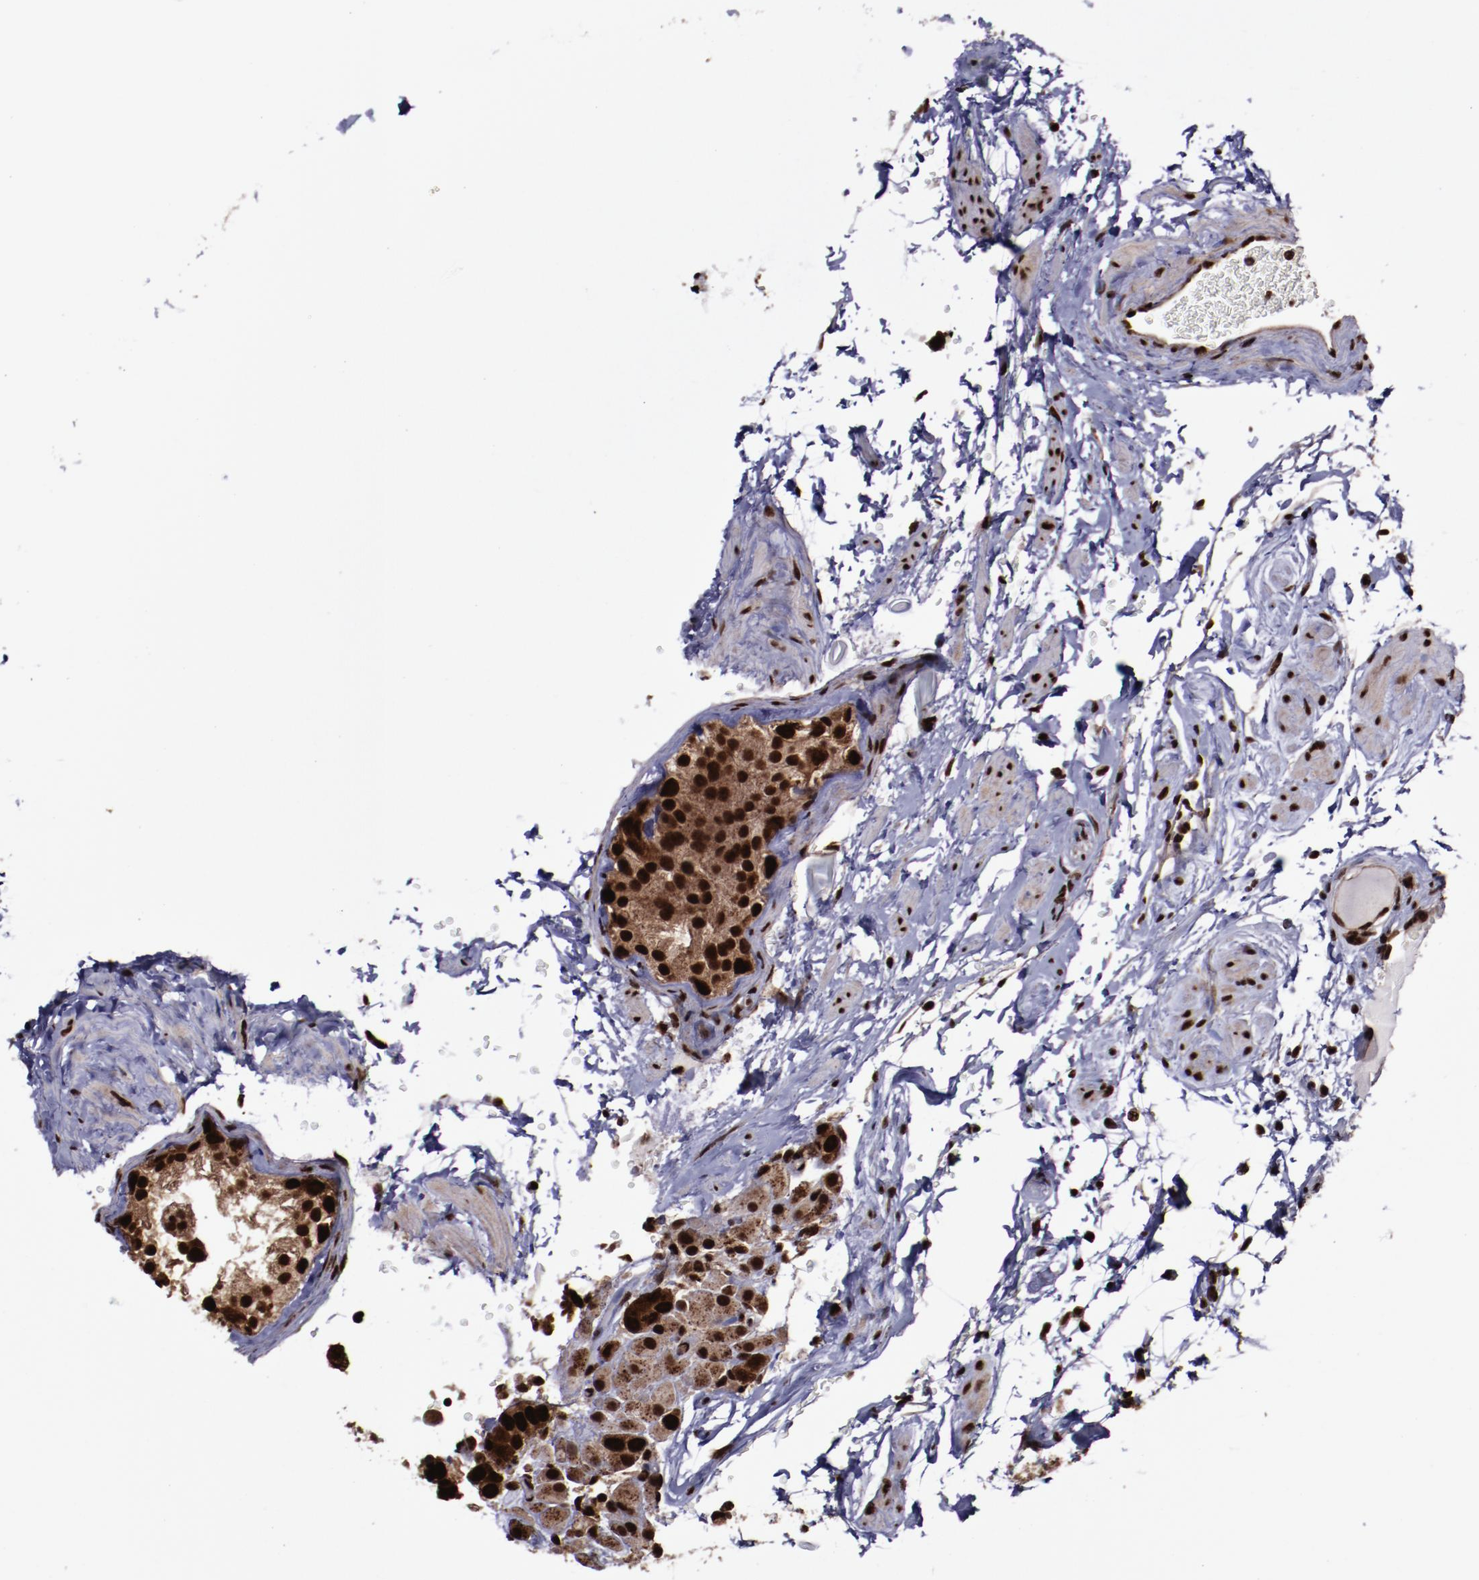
{"staining": {"intensity": "strong", "quantity": ">75%", "location": "cytoplasmic/membranous,nuclear"}, "tissue": "epididymis", "cell_type": "Glandular cells", "image_type": "normal", "snomed": [{"axis": "morphology", "description": "Normal tissue, NOS"}, {"axis": "topography", "description": "Testis"}, {"axis": "topography", "description": "Epididymis"}], "caption": "Protein staining of unremarkable epididymis reveals strong cytoplasmic/membranous,nuclear staining in about >75% of glandular cells.", "gene": "SNW1", "patient": {"sex": "male", "age": 36}}